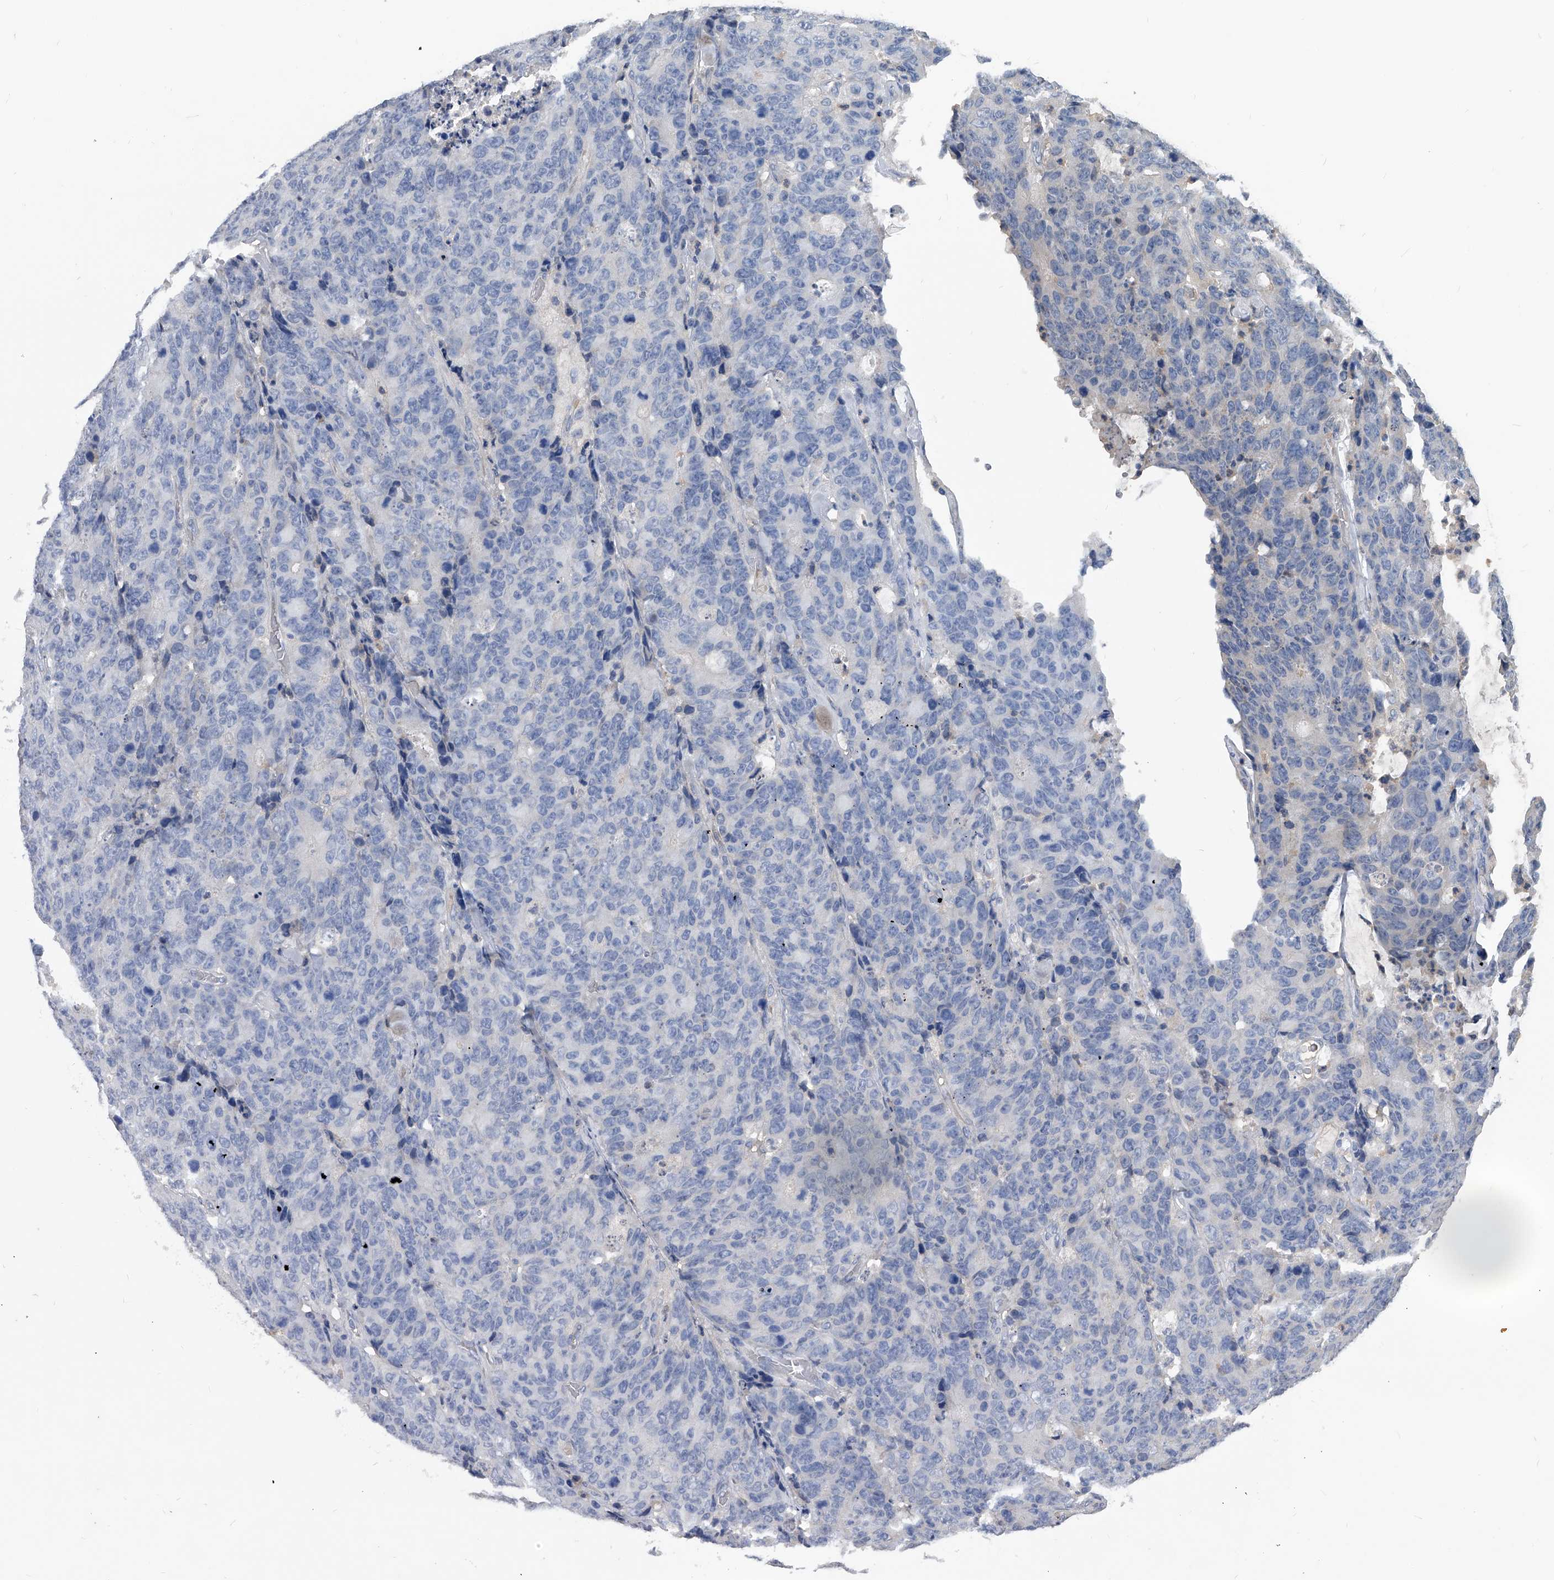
{"staining": {"intensity": "negative", "quantity": "none", "location": "none"}, "tissue": "colorectal cancer", "cell_type": "Tumor cells", "image_type": "cancer", "snomed": [{"axis": "morphology", "description": "Adenocarcinoma, NOS"}, {"axis": "topography", "description": "Colon"}], "caption": "Tumor cells show no significant expression in colorectal cancer (adenocarcinoma). Brightfield microscopy of immunohistochemistry stained with DAB (3,3'-diaminobenzidine) (brown) and hematoxylin (blue), captured at high magnification.", "gene": "HOMER3", "patient": {"sex": "female", "age": 86}}